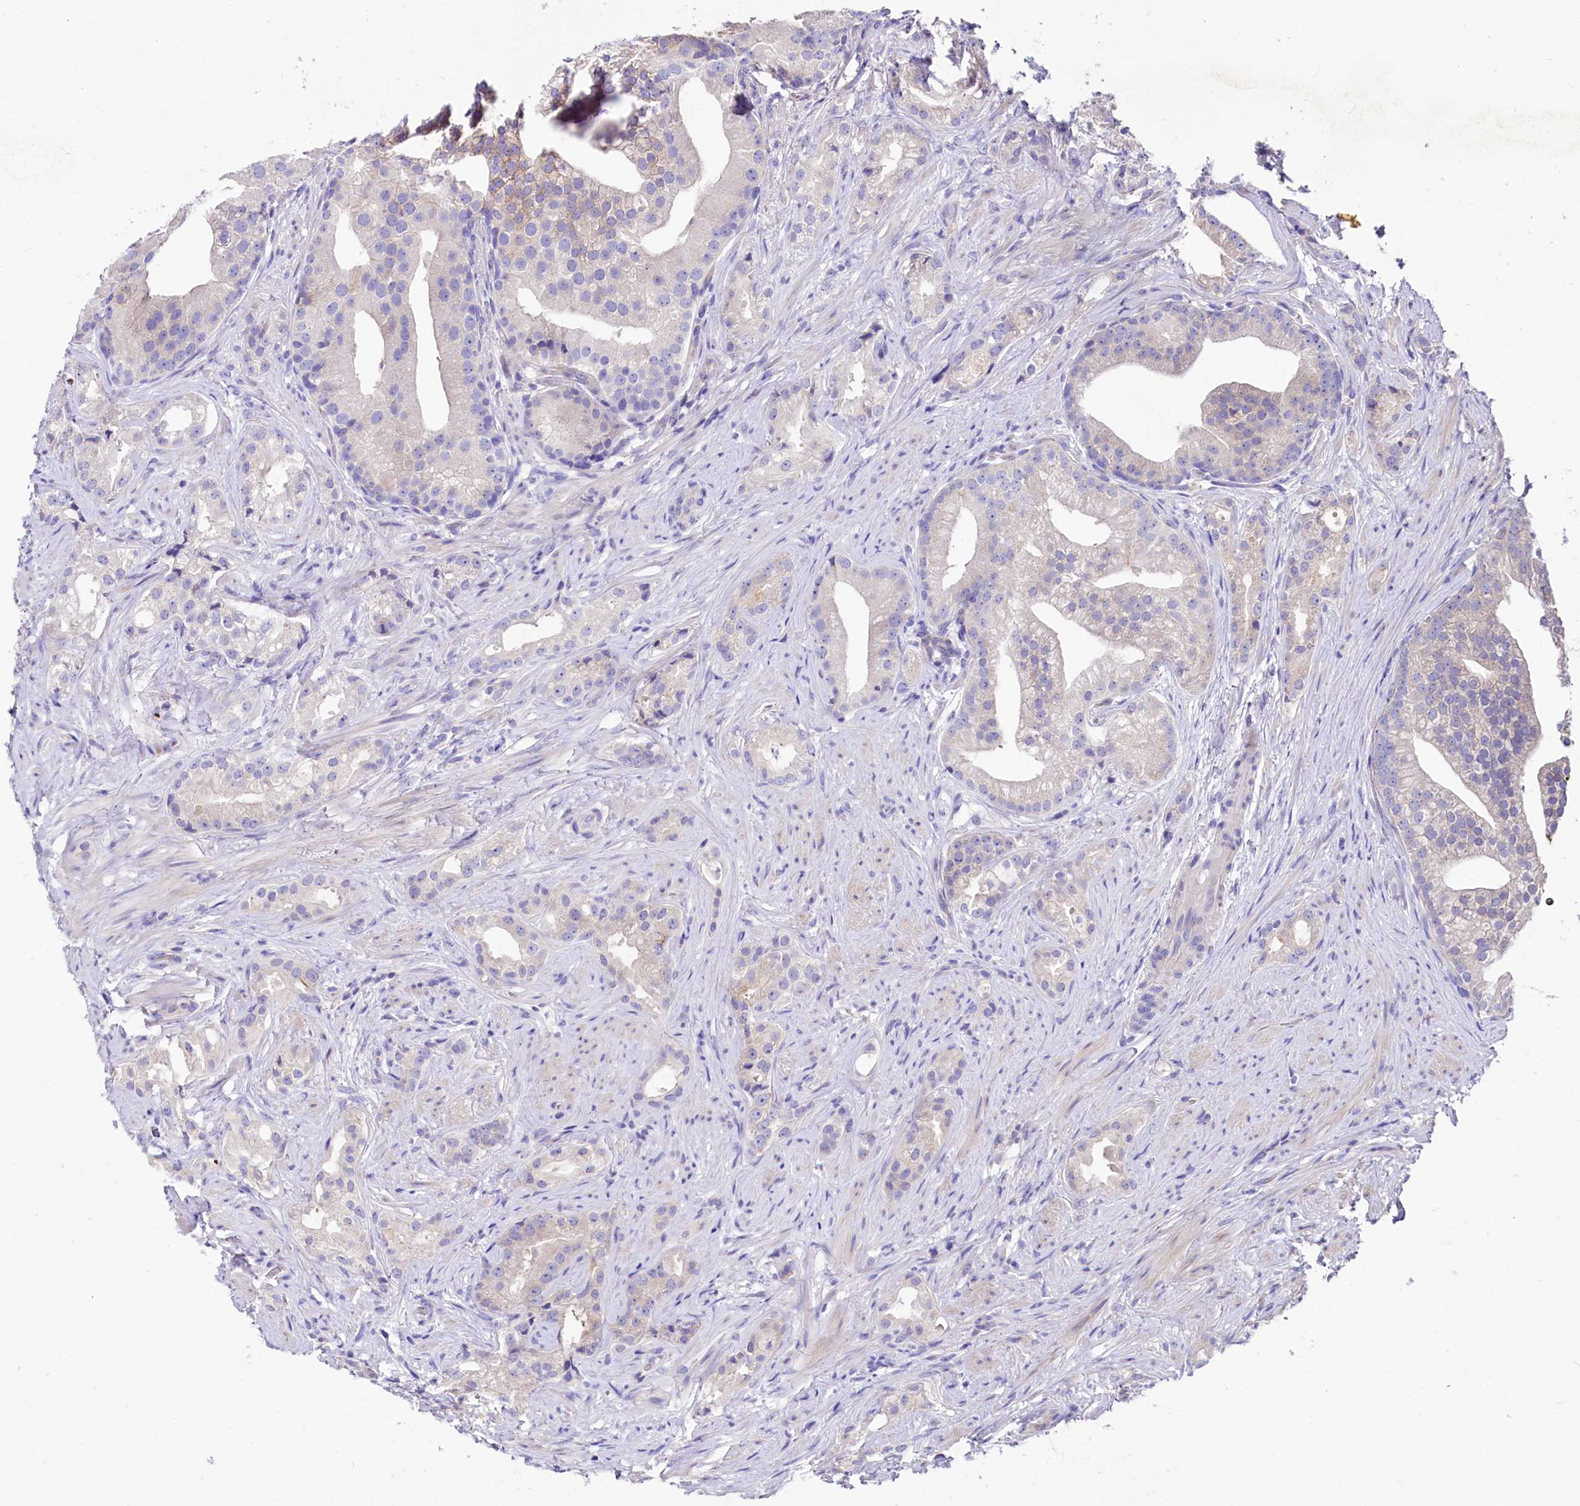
{"staining": {"intensity": "negative", "quantity": "none", "location": "none"}, "tissue": "prostate cancer", "cell_type": "Tumor cells", "image_type": "cancer", "snomed": [{"axis": "morphology", "description": "Adenocarcinoma, Low grade"}, {"axis": "topography", "description": "Prostate"}], "caption": "The histopathology image displays no staining of tumor cells in prostate adenocarcinoma (low-grade). (Immunohistochemistry, brightfield microscopy, high magnification).", "gene": "ABHD5", "patient": {"sex": "male", "age": 71}}